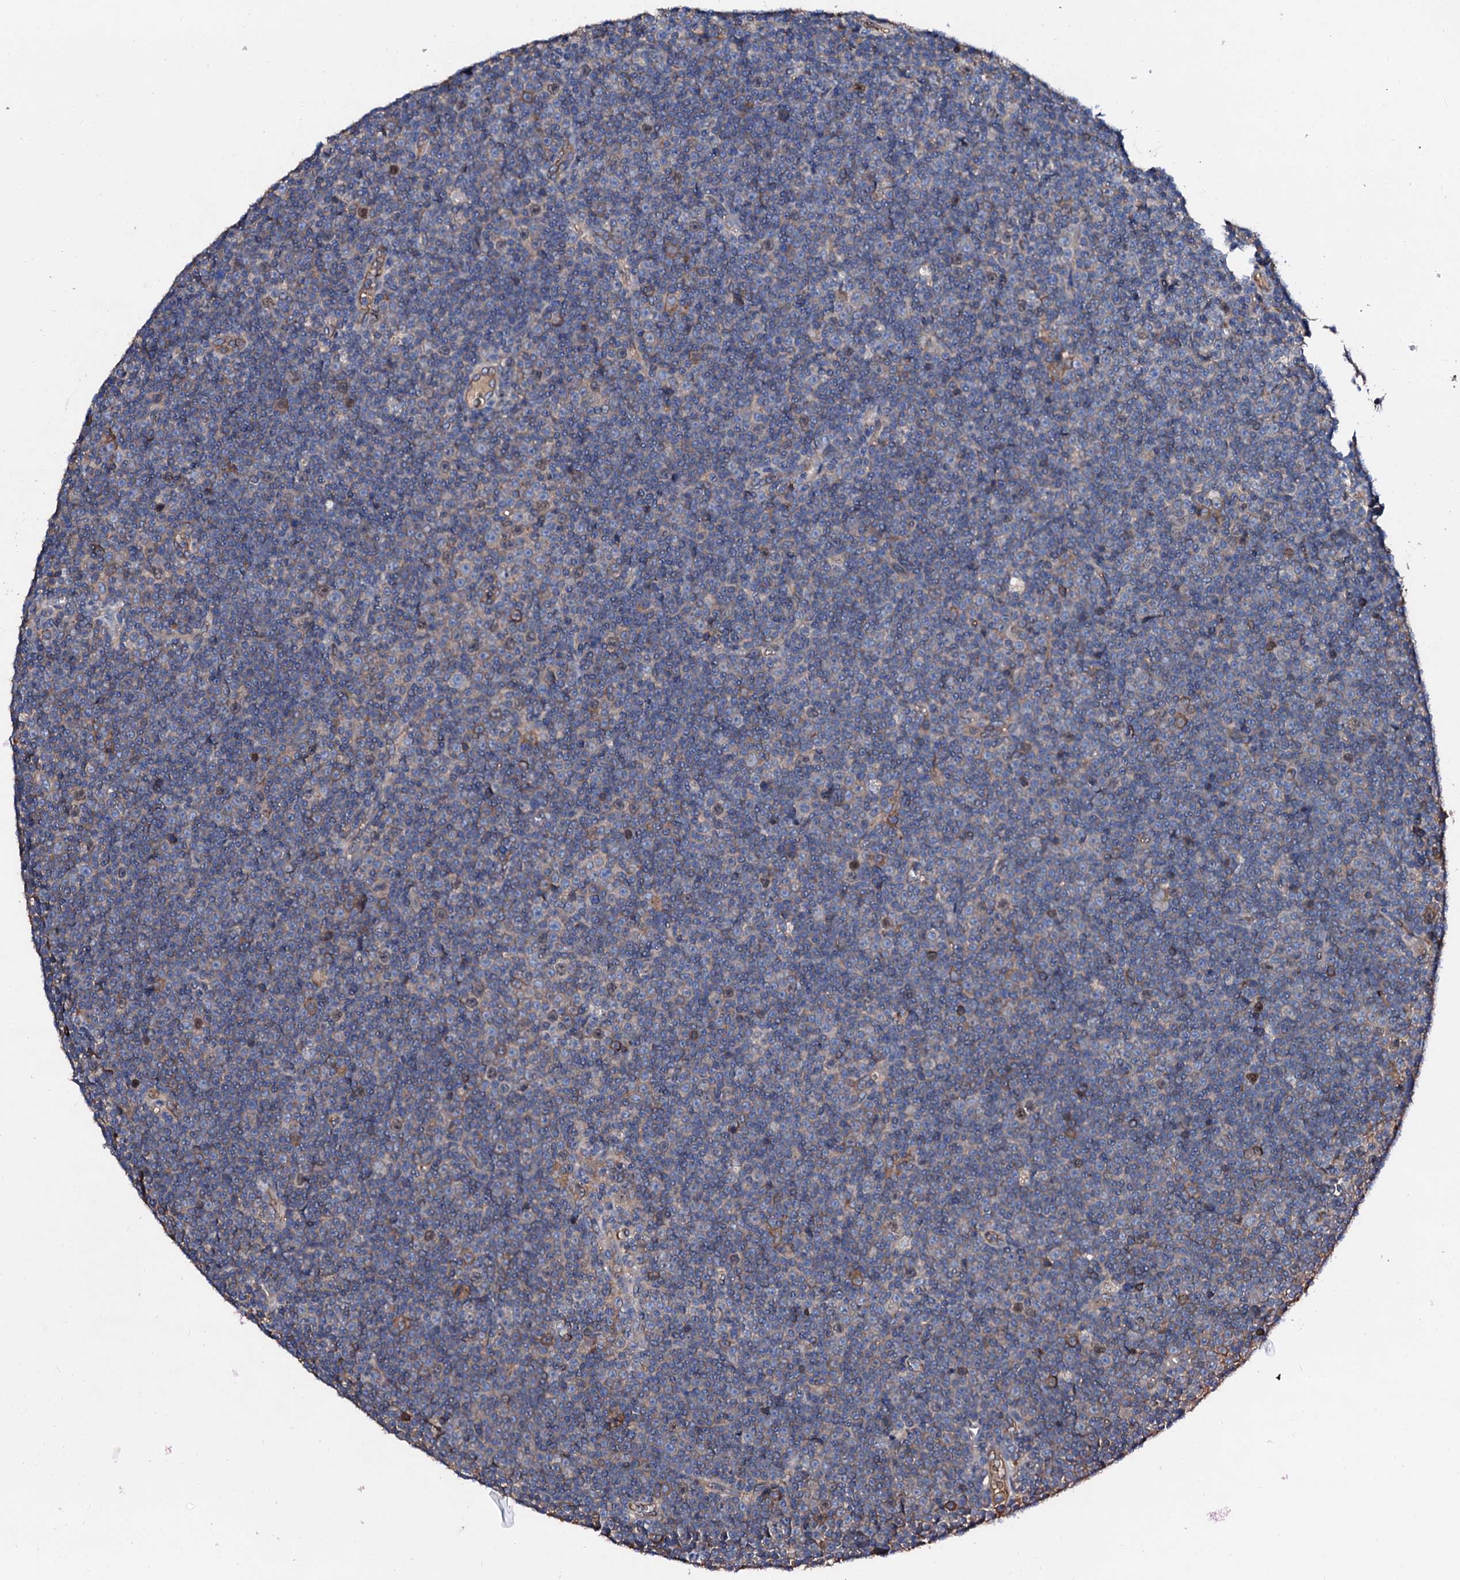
{"staining": {"intensity": "weak", "quantity": "<25%", "location": "nuclear"}, "tissue": "lymphoma", "cell_type": "Tumor cells", "image_type": "cancer", "snomed": [{"axis": "morphology", "description": "Malignant lymphoma, non-Hodgkin's type, Low grade"}, {"axis": "topography", "description": "Lymph node"}], "caption": "Immunohistochemistry of human lymphoma displays no expression in tumor cells.", "gene": "CSKMT", "patient": {"sex": "female", "age": 67}}